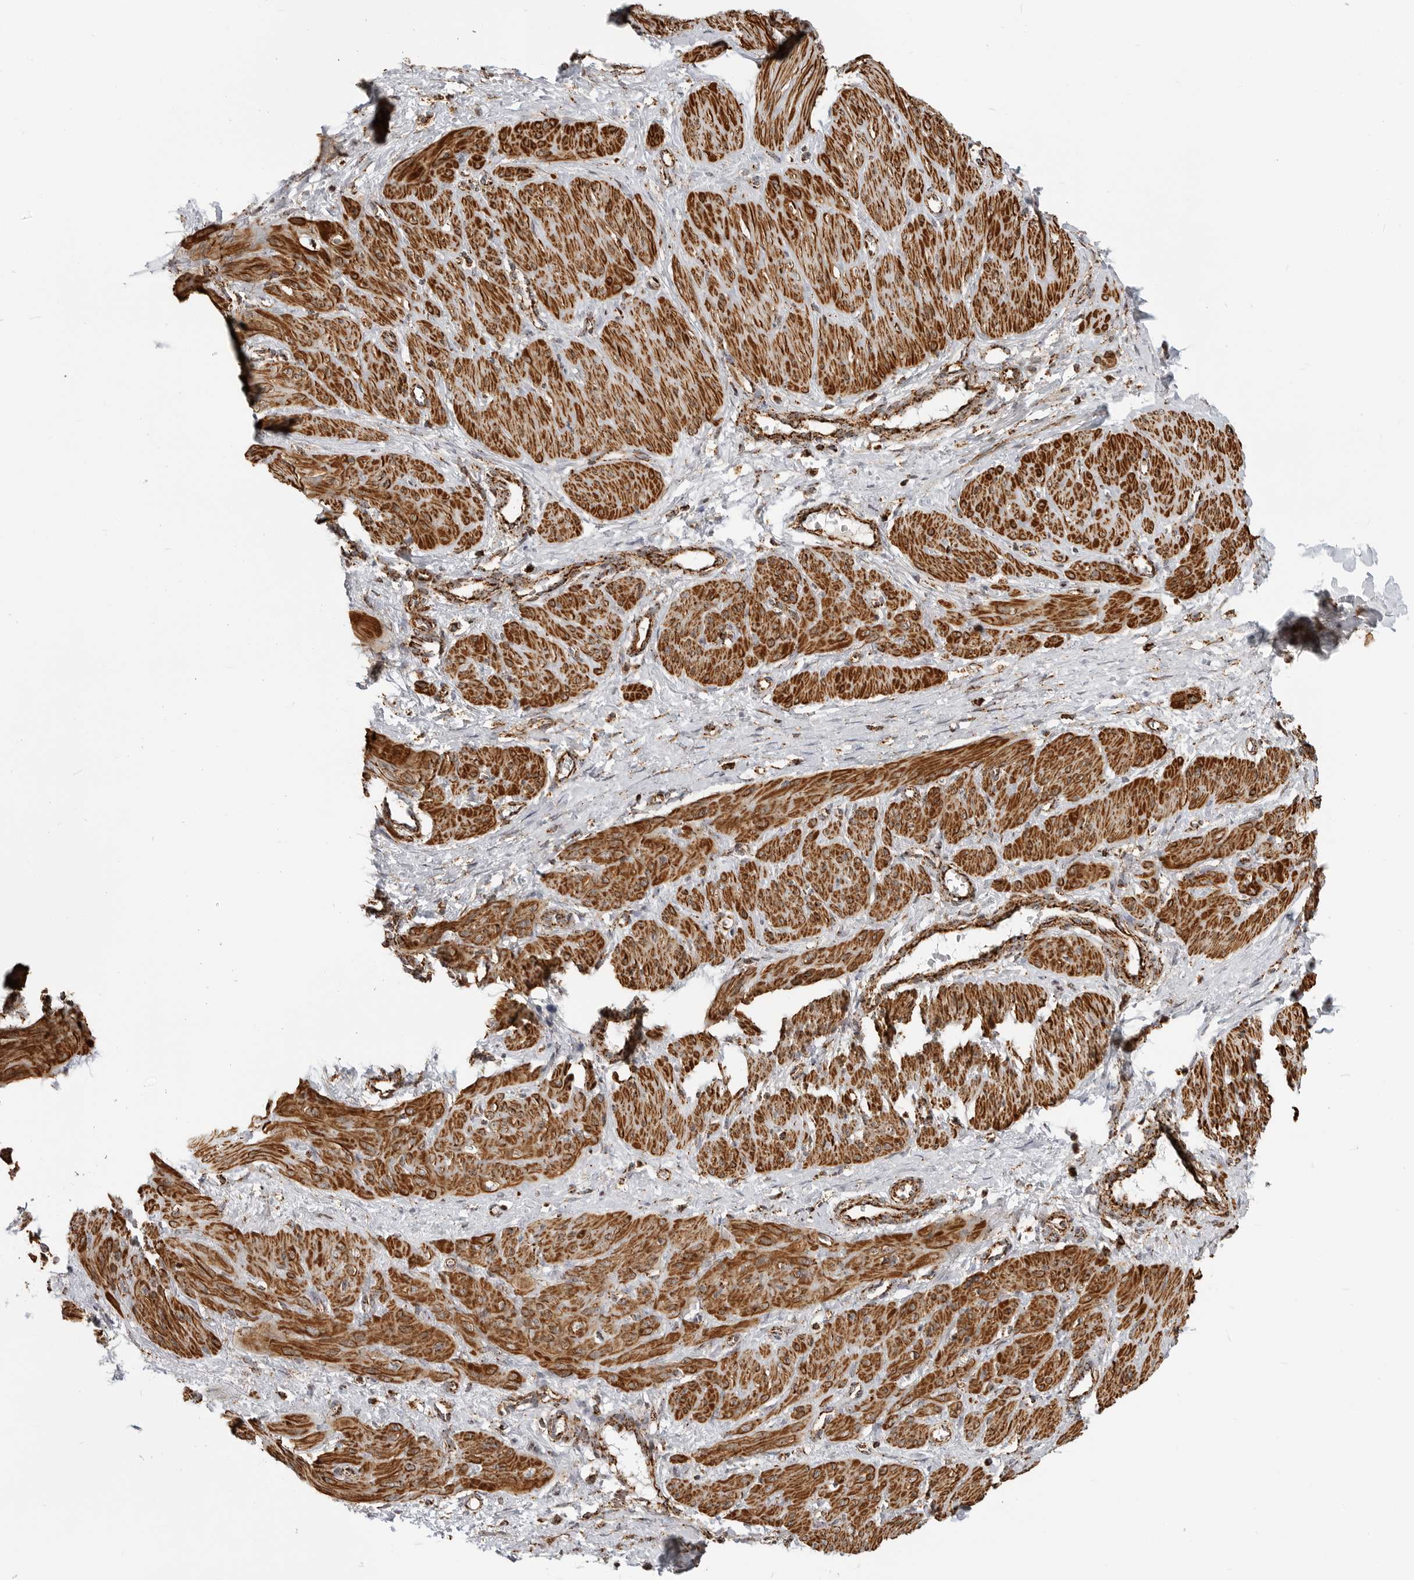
{"staining": {"intensity": "strong", "quantity": ">75%", "location": "cytoplasmic/membranous"}, "tissue": "smooth muscle", "cell_type": "Smooth muscle cells", "image_type": "normal", "snomed": [{"axis": "morphology", "description": "Normal tissue, NOS"}, {"axis": "topography", "description": "Endometrium"}], "caption": "A high-resolution photomicrograph shows immunohistochemistry staining of normal smooth muscle, which demonstrates strong cytoplasmic/membranous staining in about >75% of smooth muscle cells. The staining was performed using DAB (3,3'-diaminobenzidine), with brown indicating positive protein expression. Nuclei are stained blue with hematoxylin.", "gene": "BMP2K", "patient": {"sex": "female", "age": 33}}